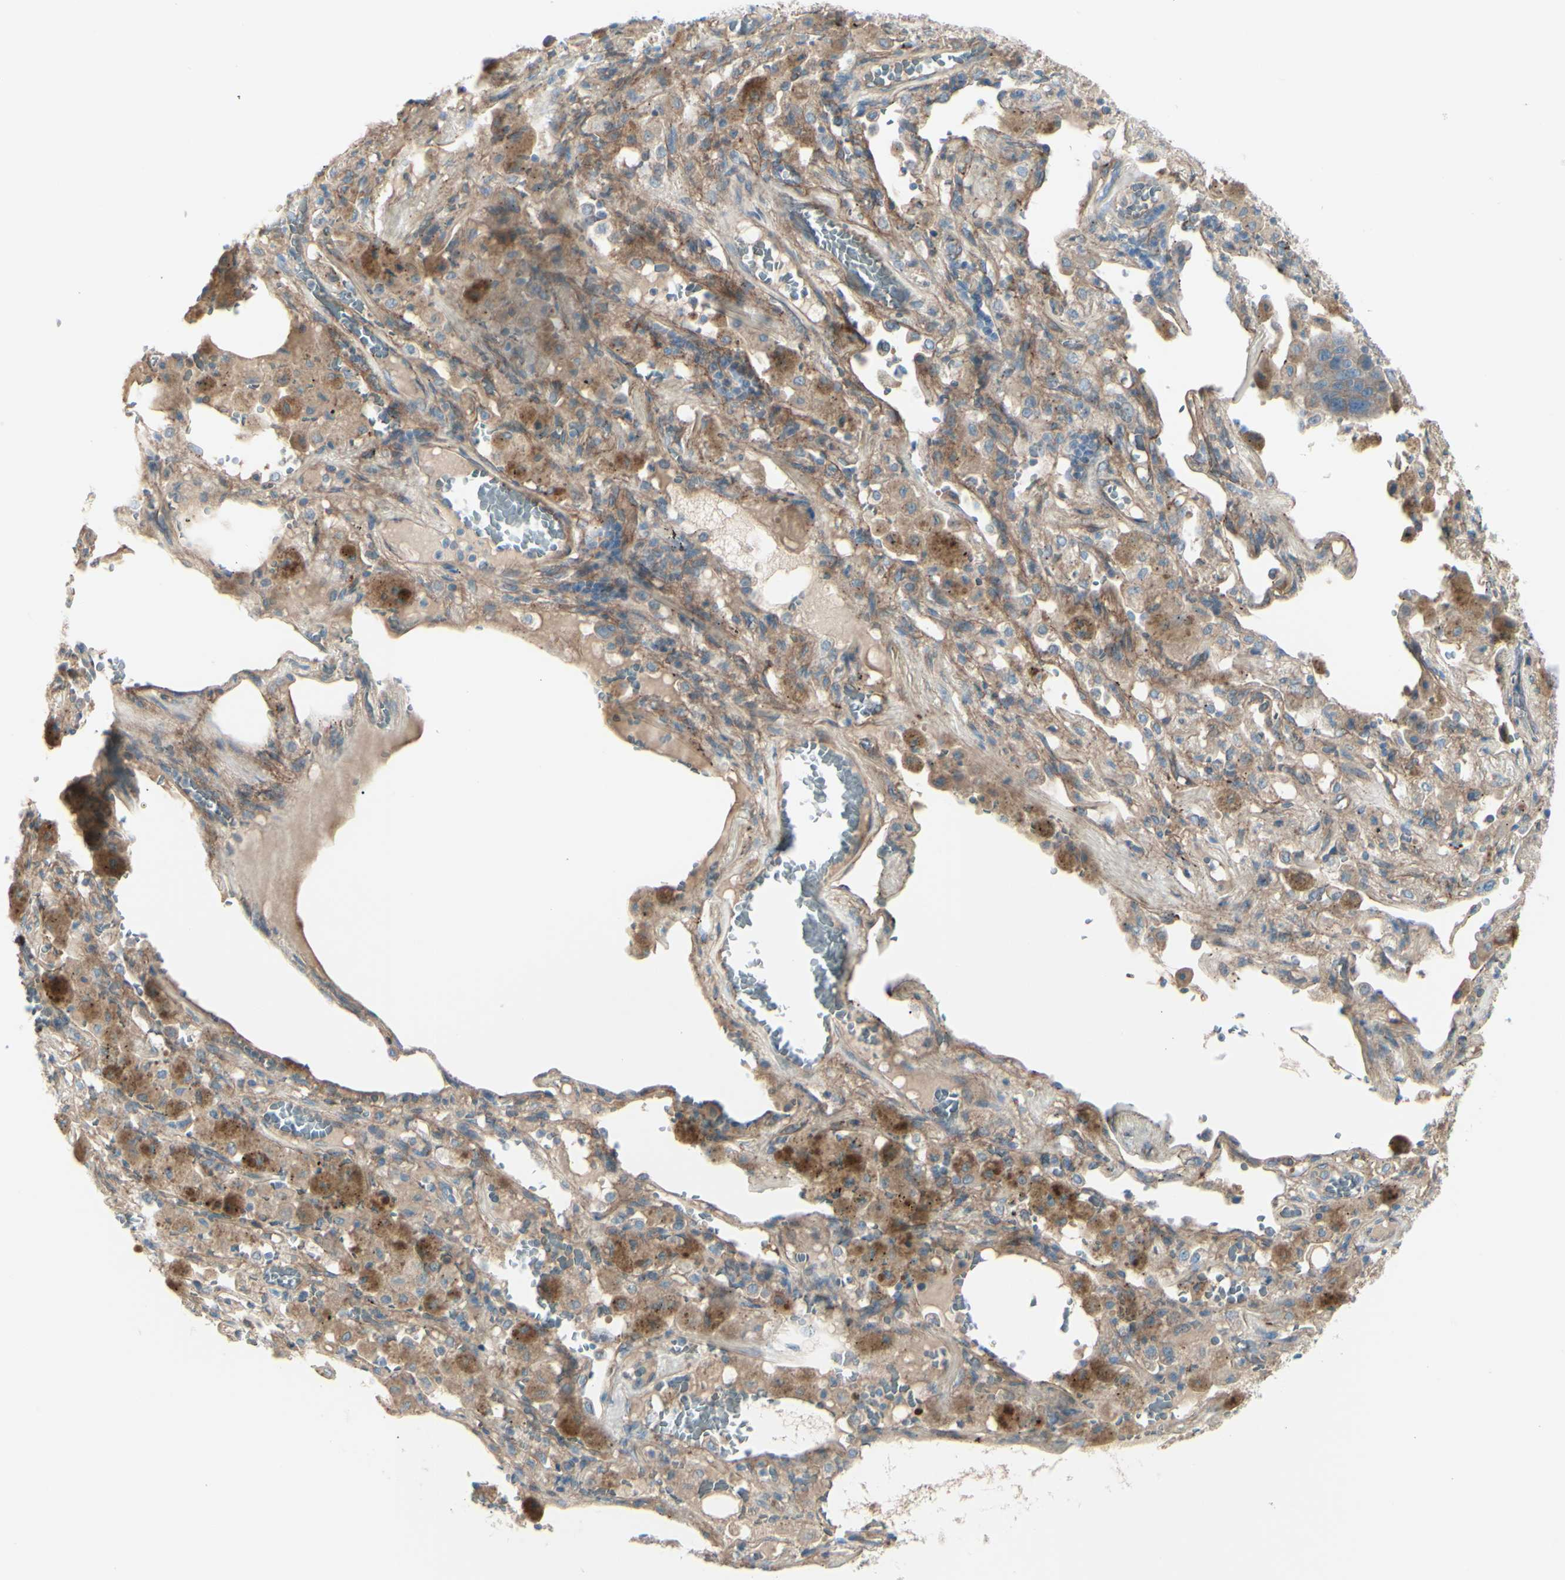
{"staining": {"intensity": "weak", "quantity": ">75%", "location": "cytoplasmic/membranous"}, "tissue": "lung cancer", "cell_type": "Tumor cells", "image_type": "cancer", "snomed": [{"axis": "morphology", "description": "Squamous cell carcinoma, NOS"}, {"axis": "topography", "description": "Lung"}], "caption": "Immunohistochemical staining of lung cancer demonstrates weak cytoplasmic/membranous protein staining in approximately >75% of tumor cells. The protein of interest is shown in brown color, while the nuclei are stained blue.", "gene": "PCDHGA2", "patient": {"sex": "male", "age": 57}}